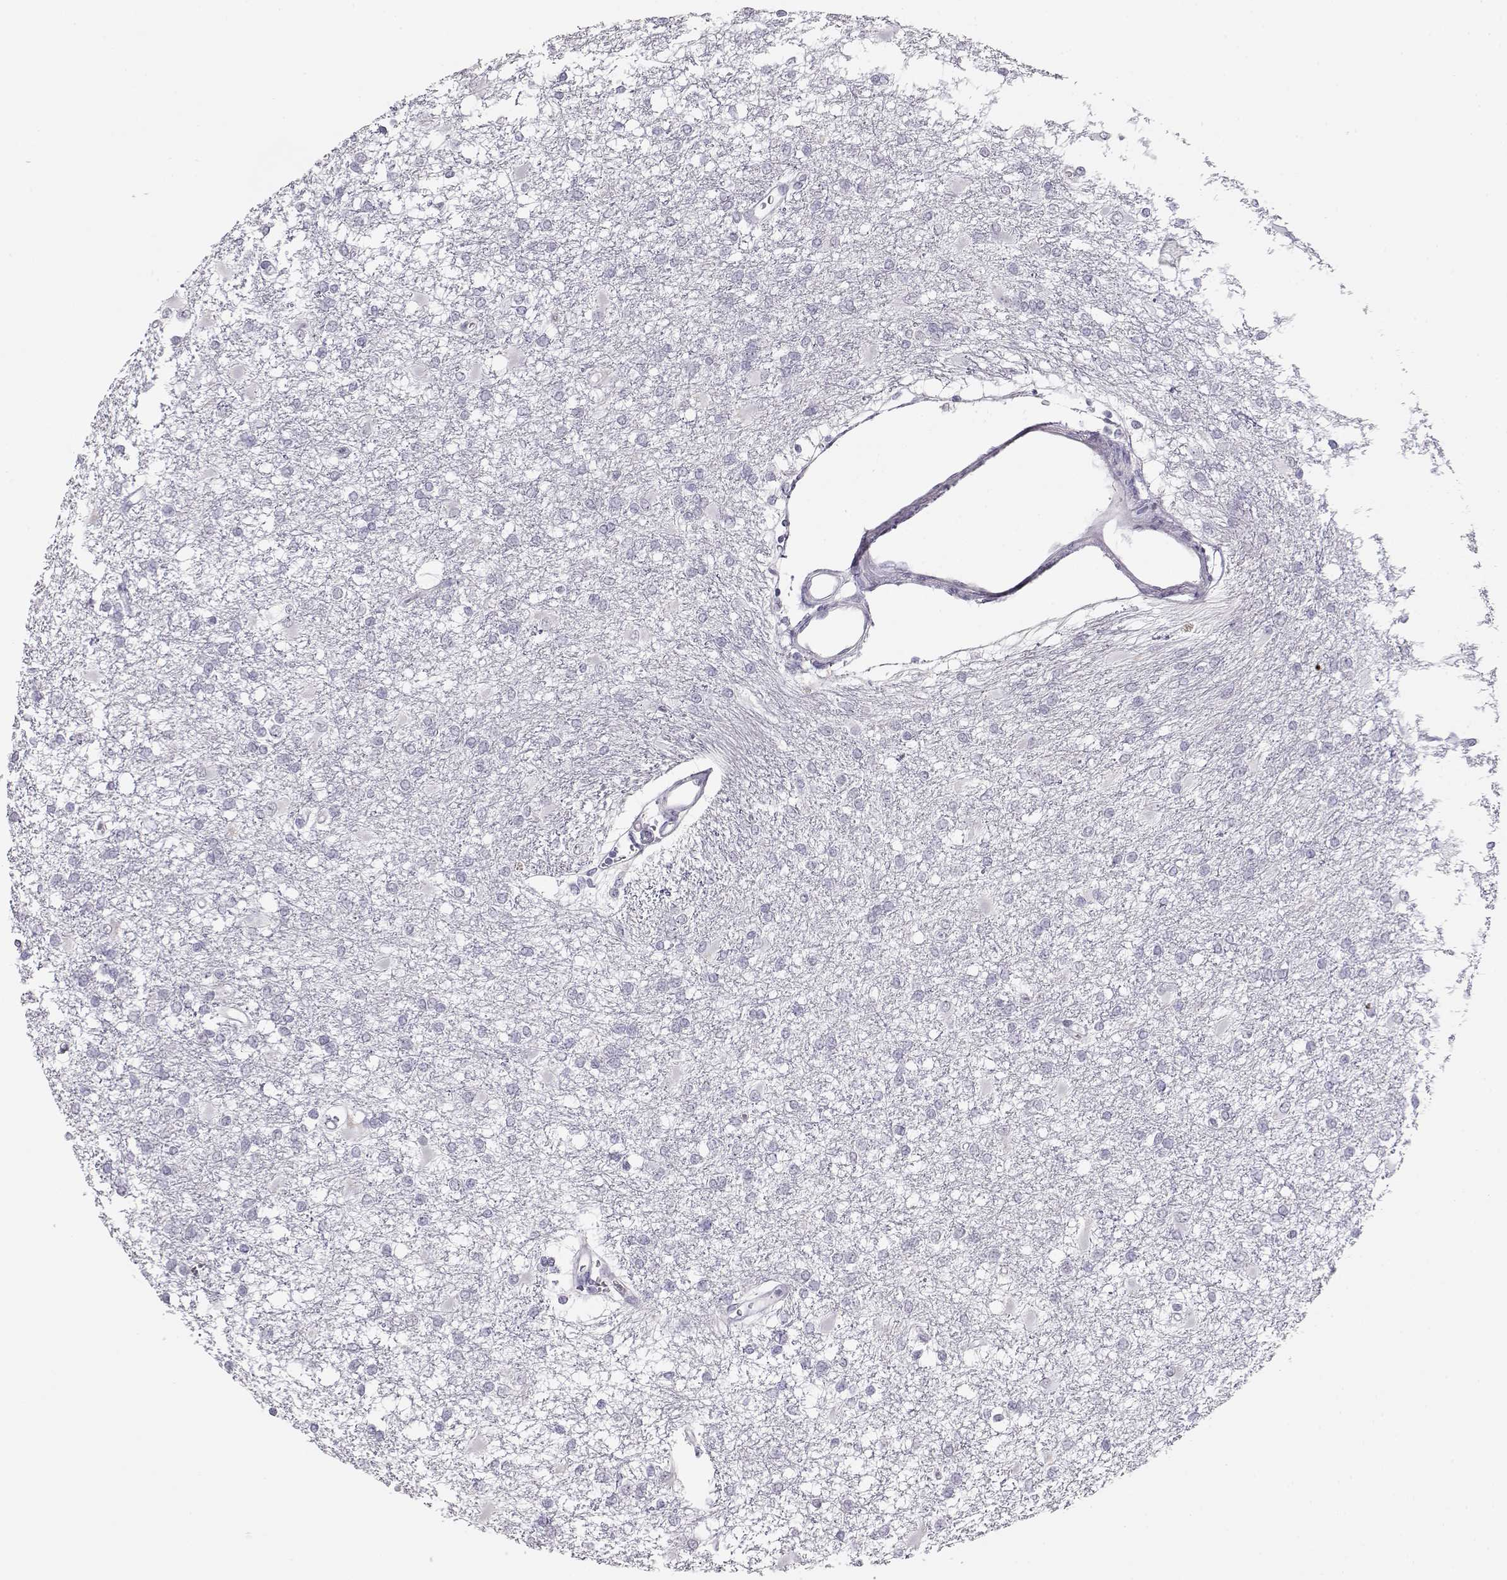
{"staining": {"intensity": "negative", "quantity": "none", "location": "none"}, "tissue": "glioma", "cell_type": "Tumor cells", "image_type": "cancer", "snomed": [{"axis": "morphology", "description": "Glioma, malignant, High grade"}, {"axis": "topography", "description": "Cerebral cortex"}], "caption": "Immunohistochemistry (IHC) photomicrograph of human glioma stained for a protein (brown), which demonstrates no positivity in tumor cells. (Stains: DAB immunohistochemistry (IHC) with hematoxylin counter stain, Microscopy: brightfield microscopy at high magnification).", "gene": "IMPG1", "patient": {"sex": "male", "age": 79}}